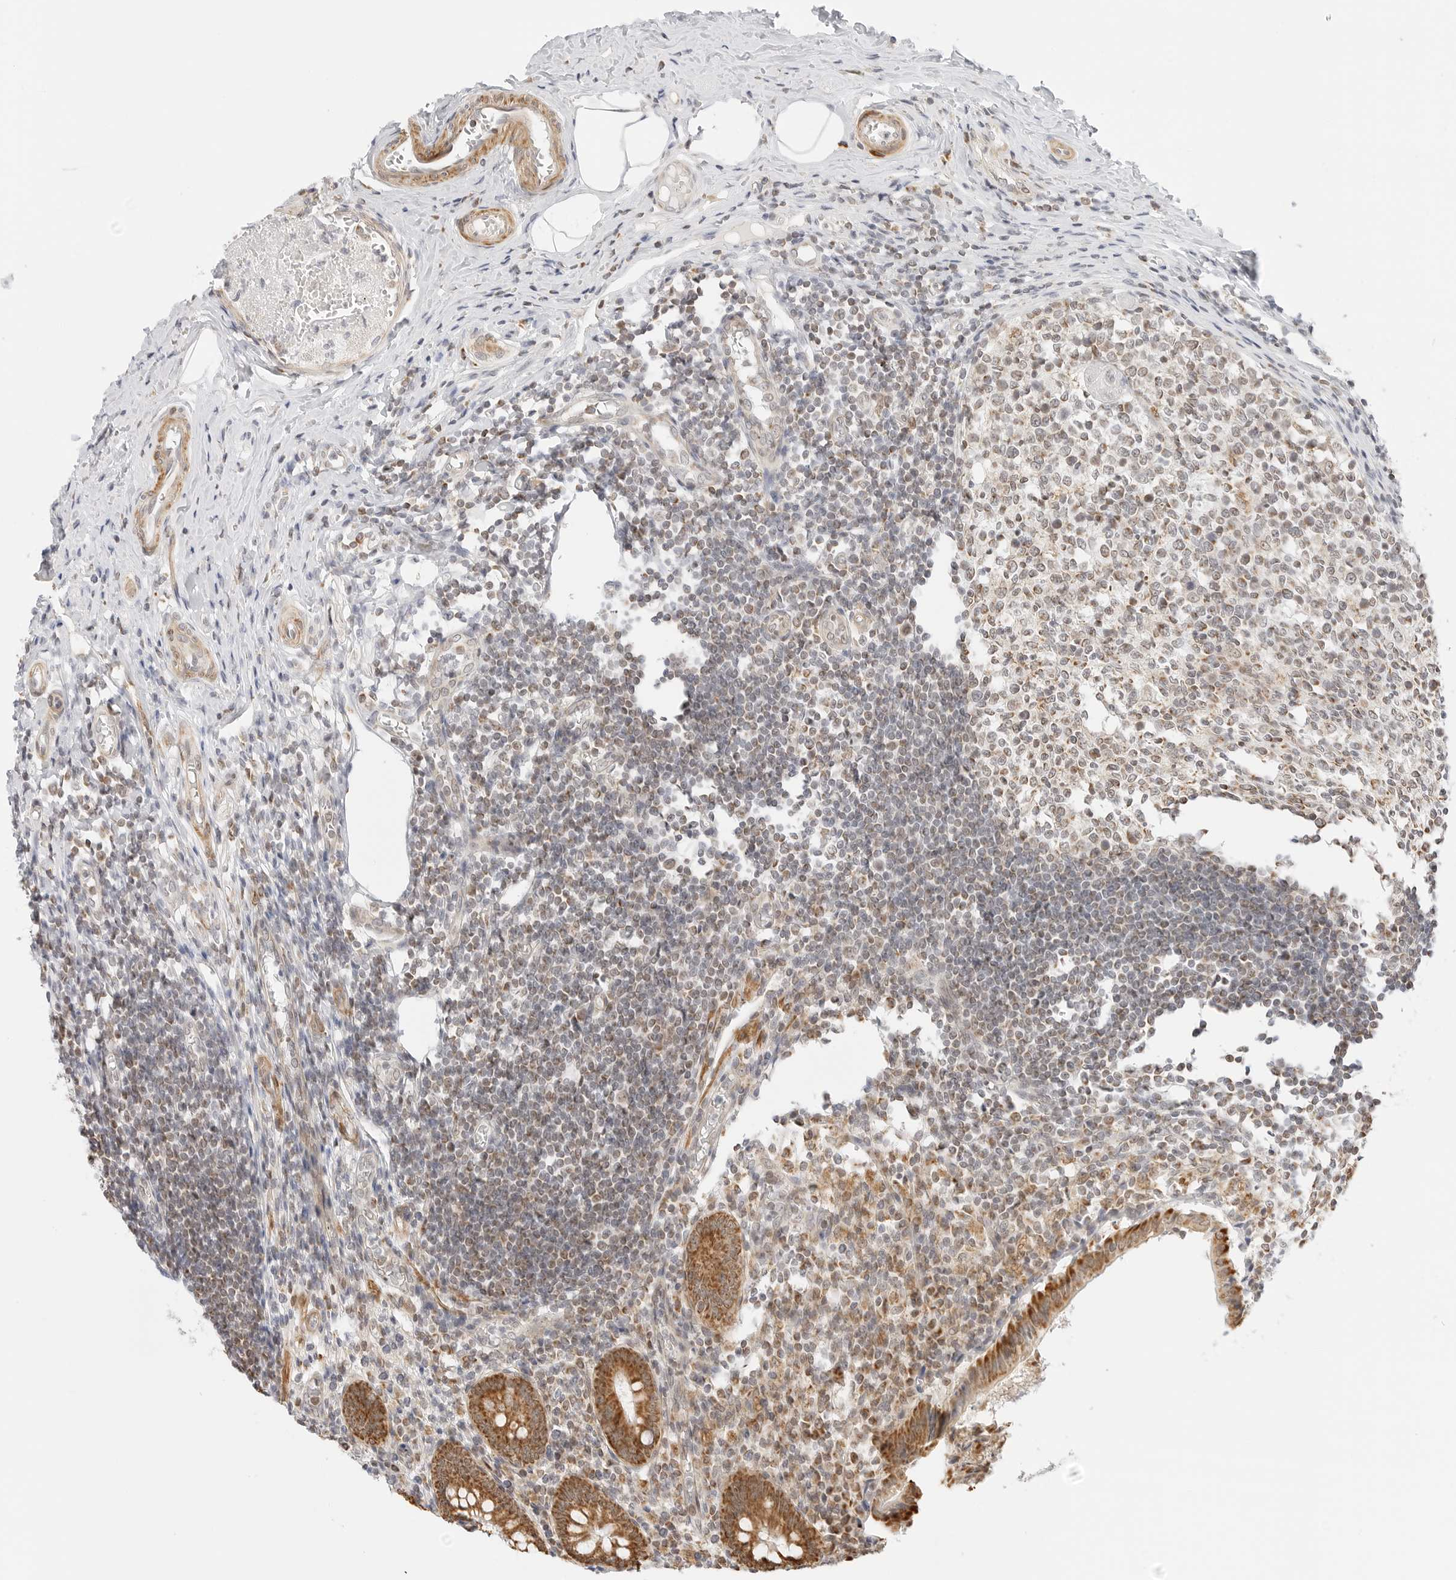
{"staining": {"intensity": "moderate", "quantity": ">75%", "location": "cytoplasmic/membranous"}, "tissue": "appendix", "cell_type": "Glandular cells", "image_type": "normal", "snomed": [{"axis": "morphology", "description": "Normal tissue, NOS"}, {"axis": "topography", "description": "Appendix"}], "caption": "Glandular cells show medium levels of moderate cytoplasmic/membranous expression in about >75% of cells in unremarkable appendix.", "gene": "GORAB", "patient": {"sex": "female", "age": 17}}